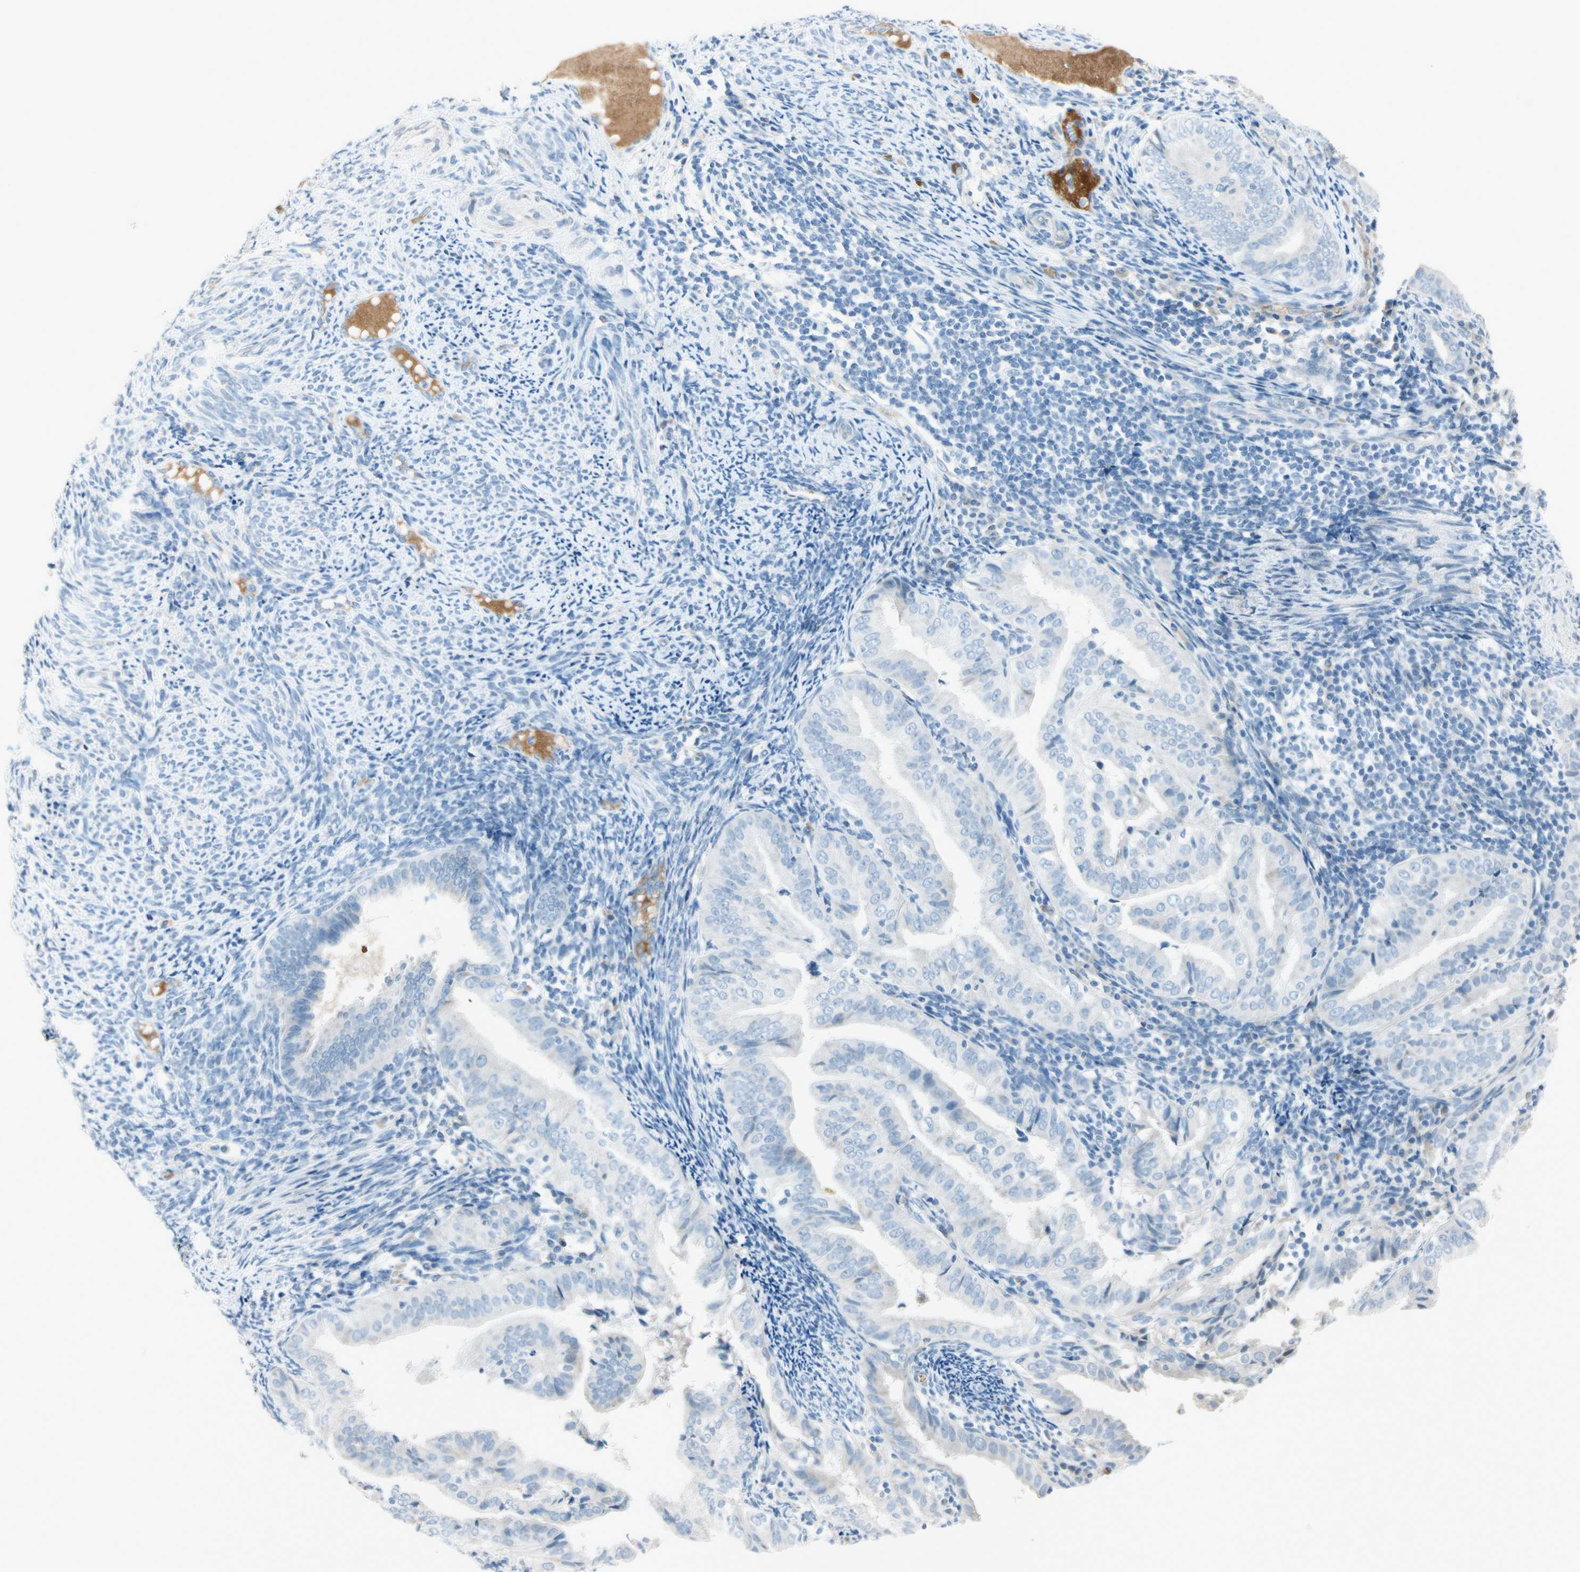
{"staining": {"intensity": "negative", "quantity": "none", "location": "none"}, "tissue": "endometrial cancer", "cell_type": "Tumor cells", "image_type": "cancer", "snomed": [{"axis": "morphology", "description": "Adenocarcinoma, NOS"}, {"axis": "topography", "description": "Endometrium"}], "caption": "Tumor cells show no significant staining in endometrial adenocarcinoma.", "gene": "SERPIND1", "patient": {"sex": "female", "age": 58}}